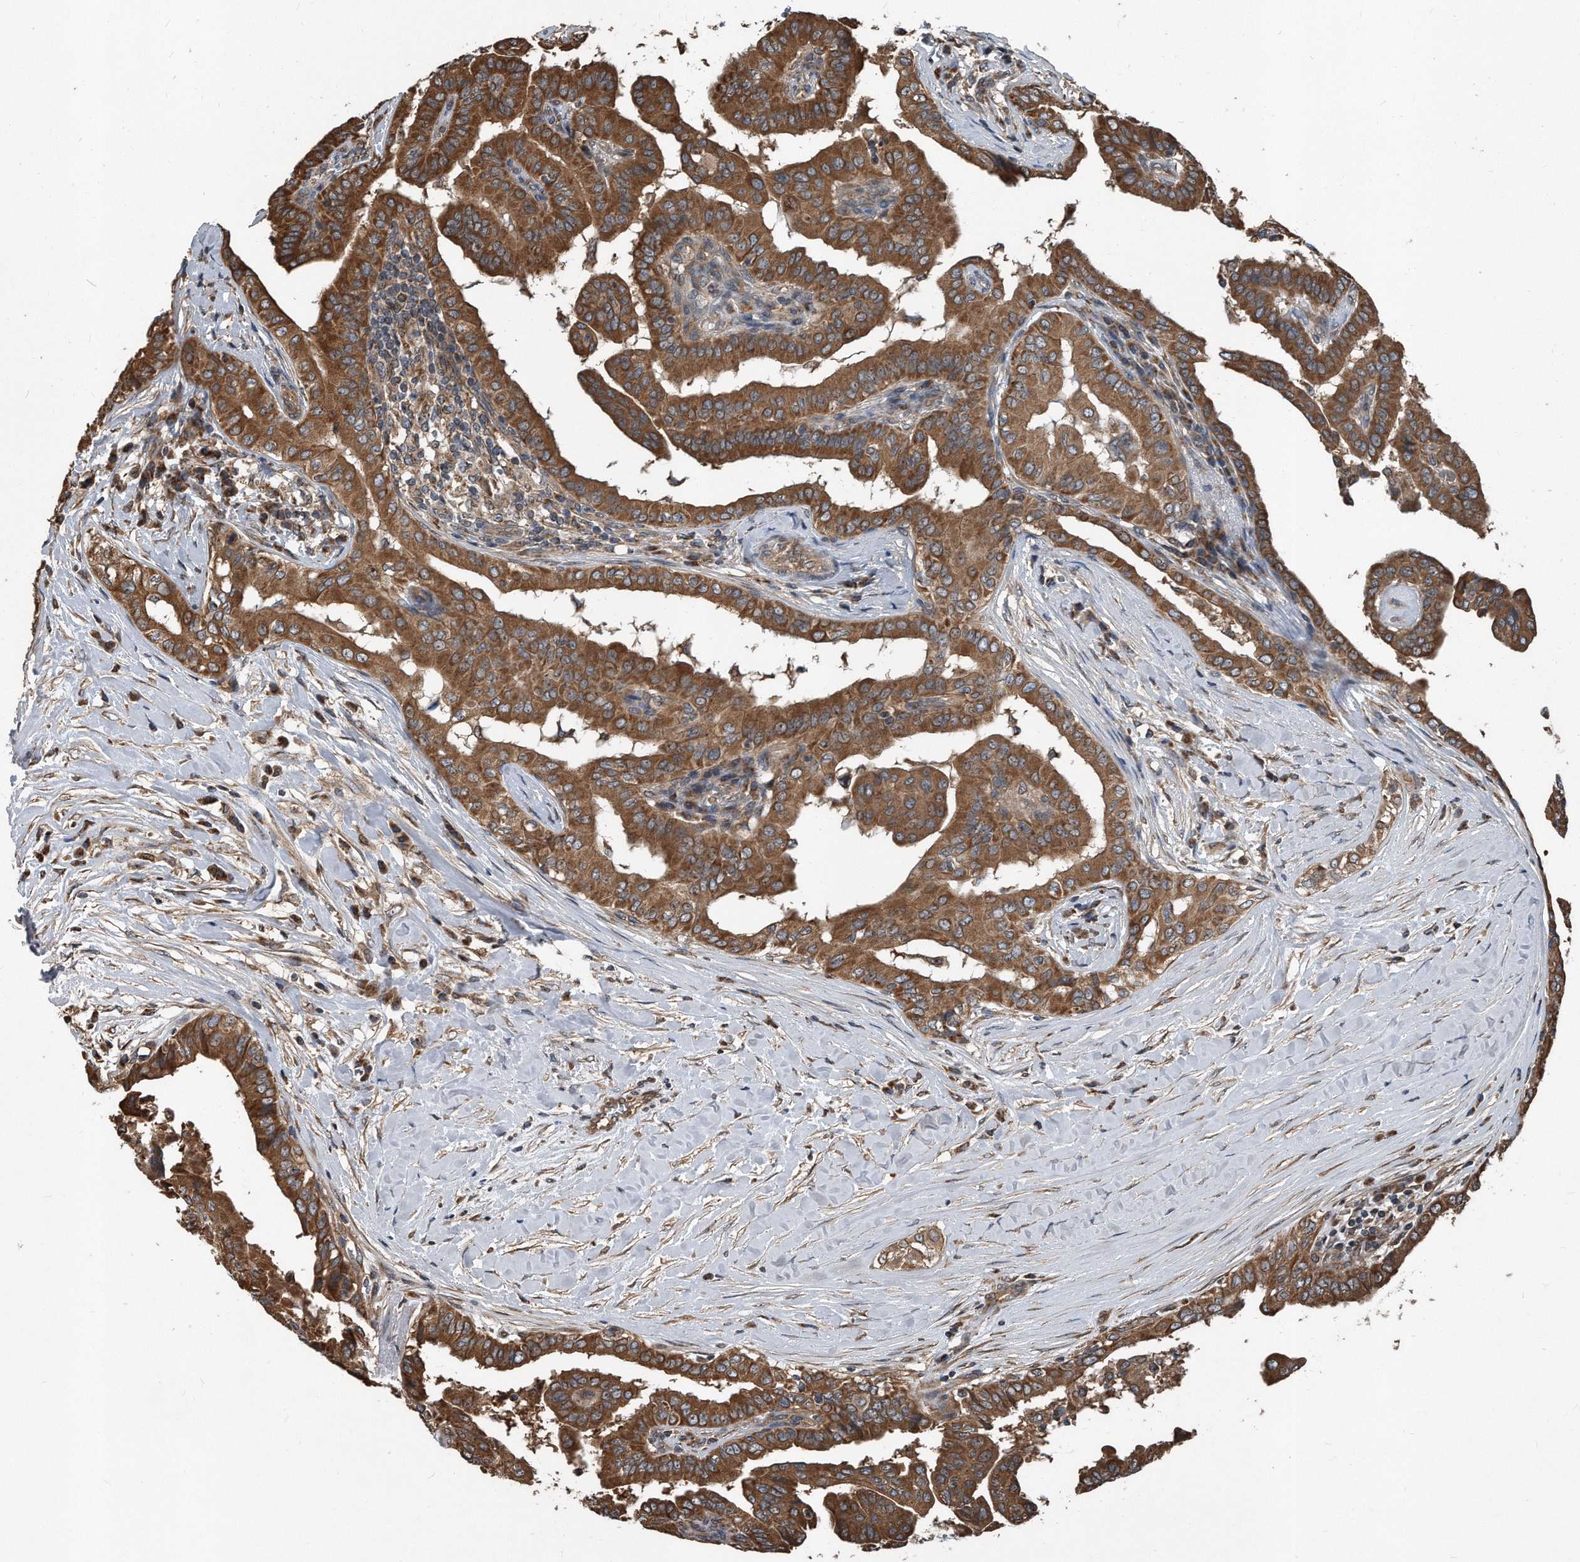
{"staining": {"intensity": "strong", "quantity": ">75%", "location": "cytoplasmic/membranous"}, "tissue": "thyroid cancer", "cell_type": "Tumor cells", "image_type": "cancer", "snomed": [{"axis": "morphology", "description": "Papillary adenocarcinoma, NOS"}, {"axis": "topography", "description": "Thyroid gland"}], "caption": "IHC staining of thyroid papillary adenocarcinoma, which demonstrates high levels of strong cytoplasmic/membranous expression in approximately >75% of tumor cells indicating strong cytoplasmic/membranous protein expression. The staining was performed using DAB (3,3'-diaminobenzidine) (brown) for protein detection and nuclei were counterstained in hematoxylin (blue).", "gene": "FAM136A", "patient": {"sex": "male", "age": 33}}